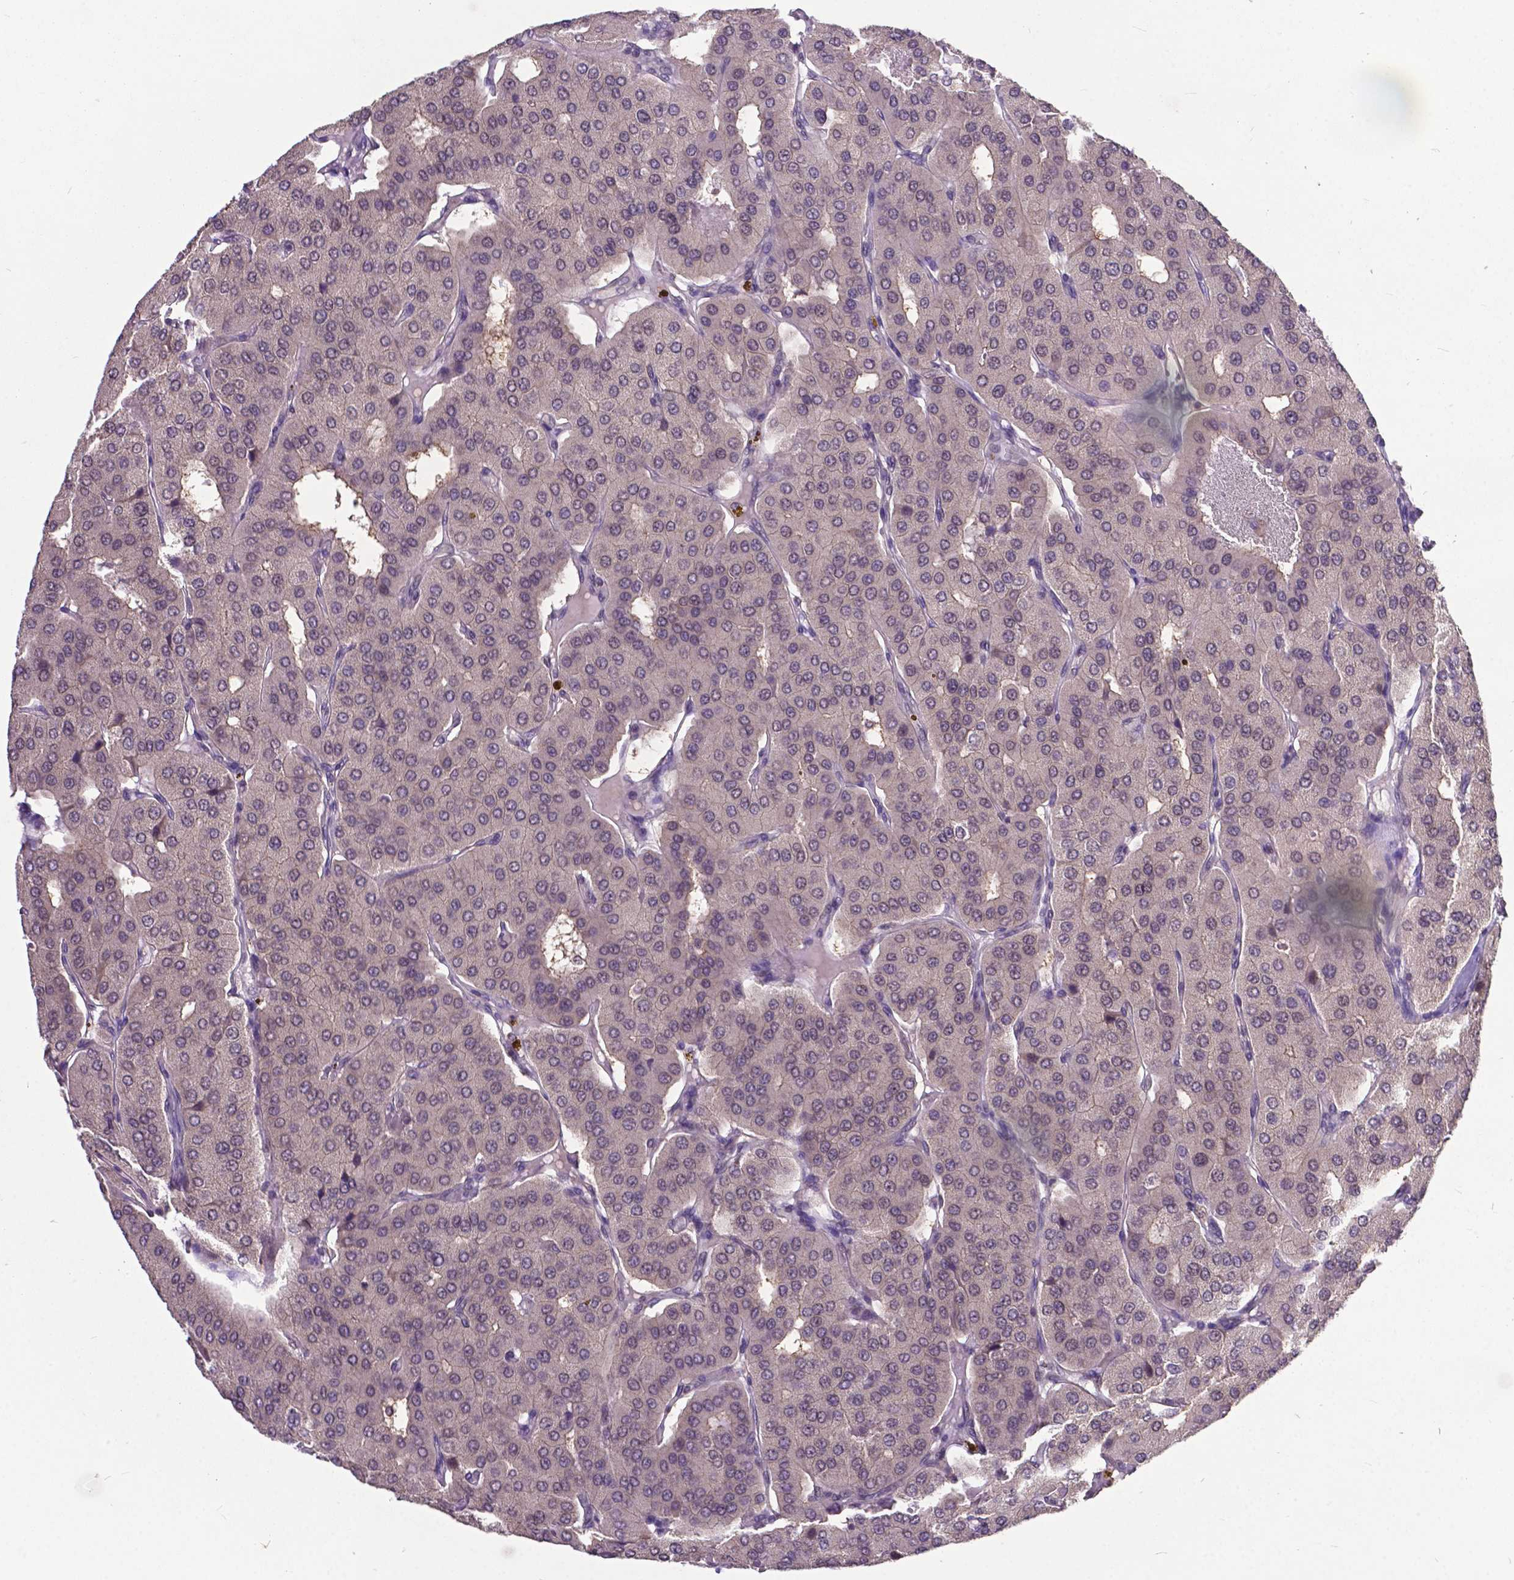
{"staining": {"intensity": "negative", "quantity": "none", "location": "none"}, "tissue": "parathyroid gland", "cell_type": "Glandular cells", "image_type": "normal", "snomed": [{"axis": "morphology", "description": "Normal tissue, NOS"}, {"axis": "morphology", "description": "Adenoma, NOS"}, {"axis": "topography", "description": "Parathyroid gland"}], "caption": "Immunohistochemical staining of unremarkable human parathyroid gland displays no significant expression in glandular cells.", "gene": "OTUB1", "patient": {"sex": "female", "age": 86}}